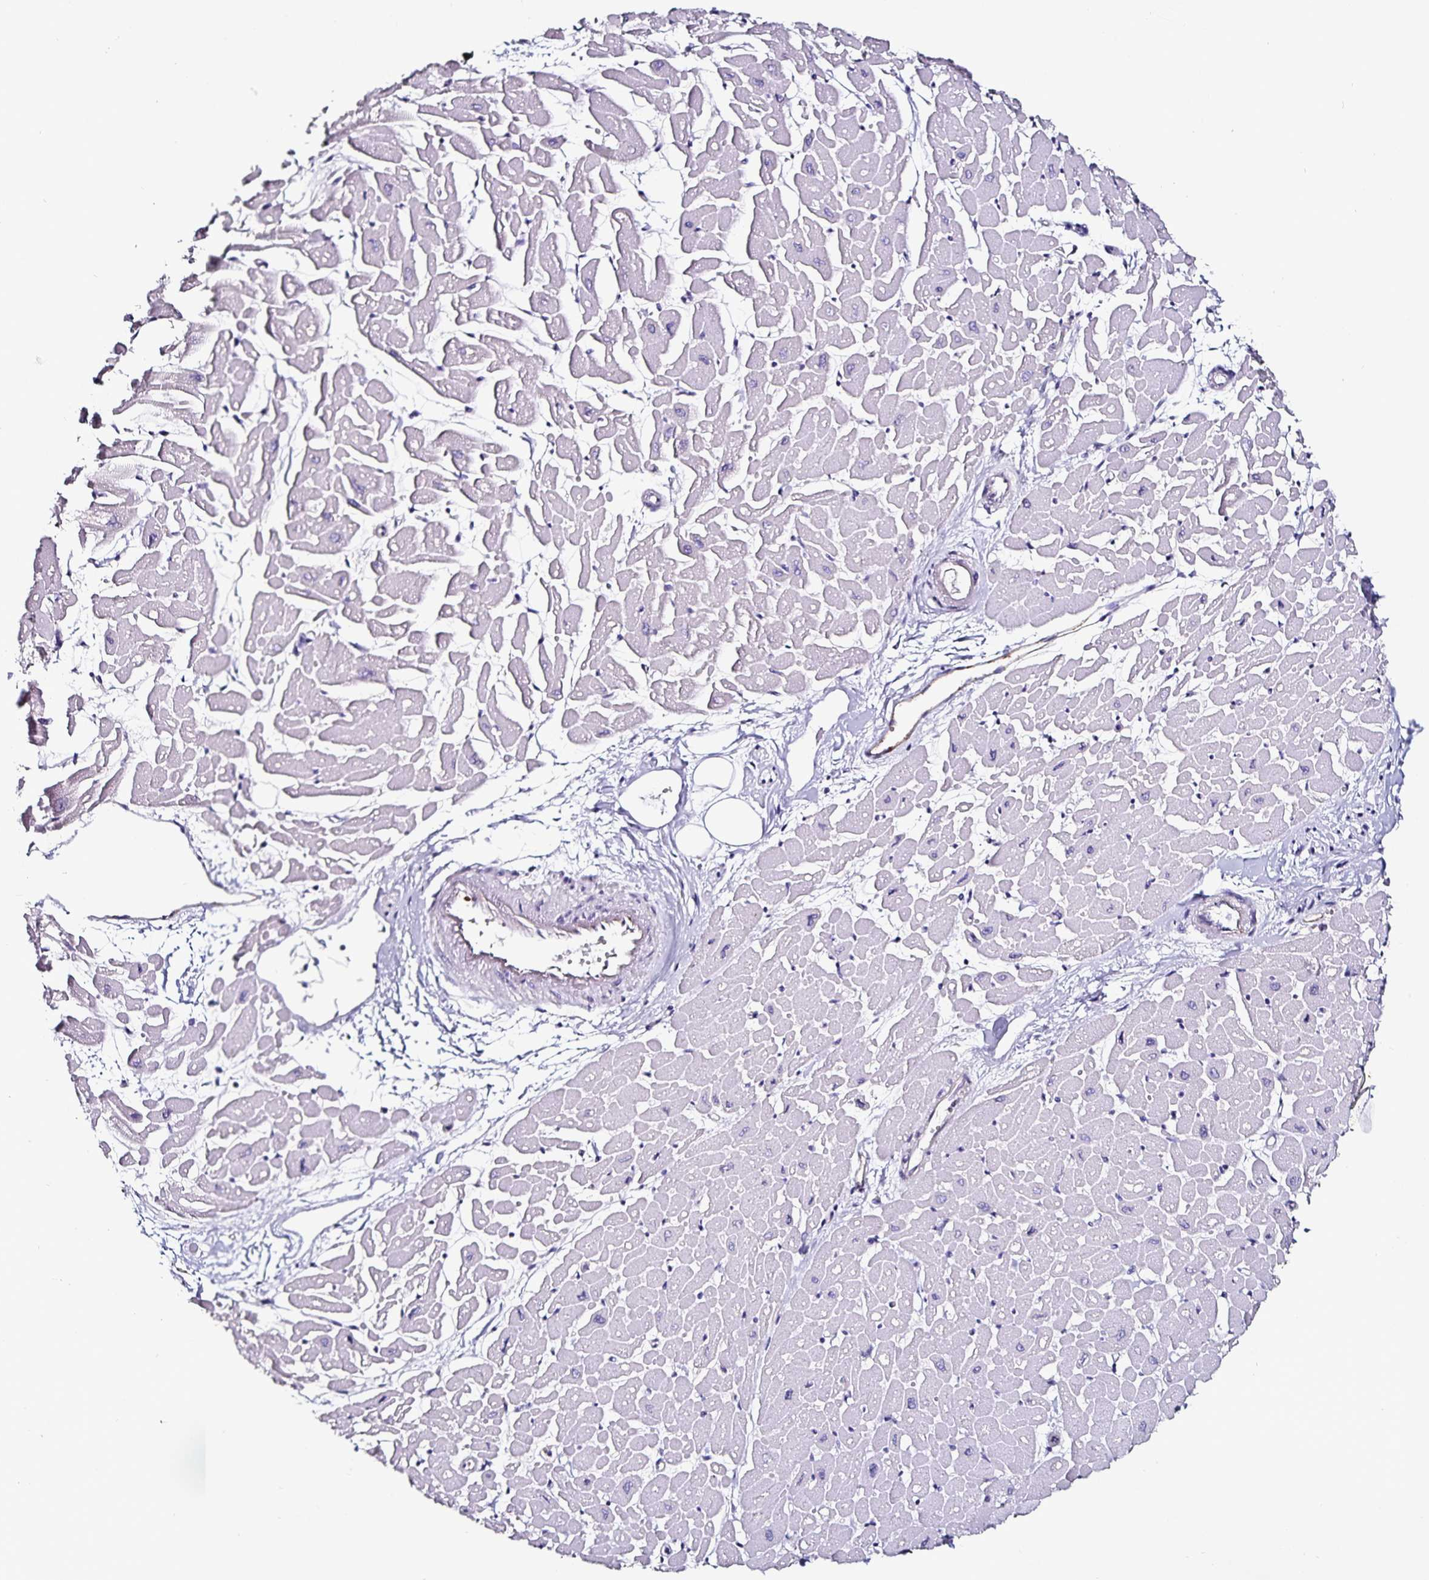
{"staining": {"intensity": "negative", "quantity": "none", "location": "none"}, "tissue": "heart muscle", "cell_type": "Cardiomyocytes", "image_type": "normal", "snomed": [{"axis": "morphology", "description": "Normal tissue, NOS"}, {"axis": "topography", "description": "Heart"}], "caption": "Immunohistochemistry (IHC) histopathology image of benign heart muscle: human heart muscle stained with DAB demonstrates no significant protein staining in cardiomyocytes.", "gene": "TSPAN7", "patient": {"sex": "male", "age": 57}}